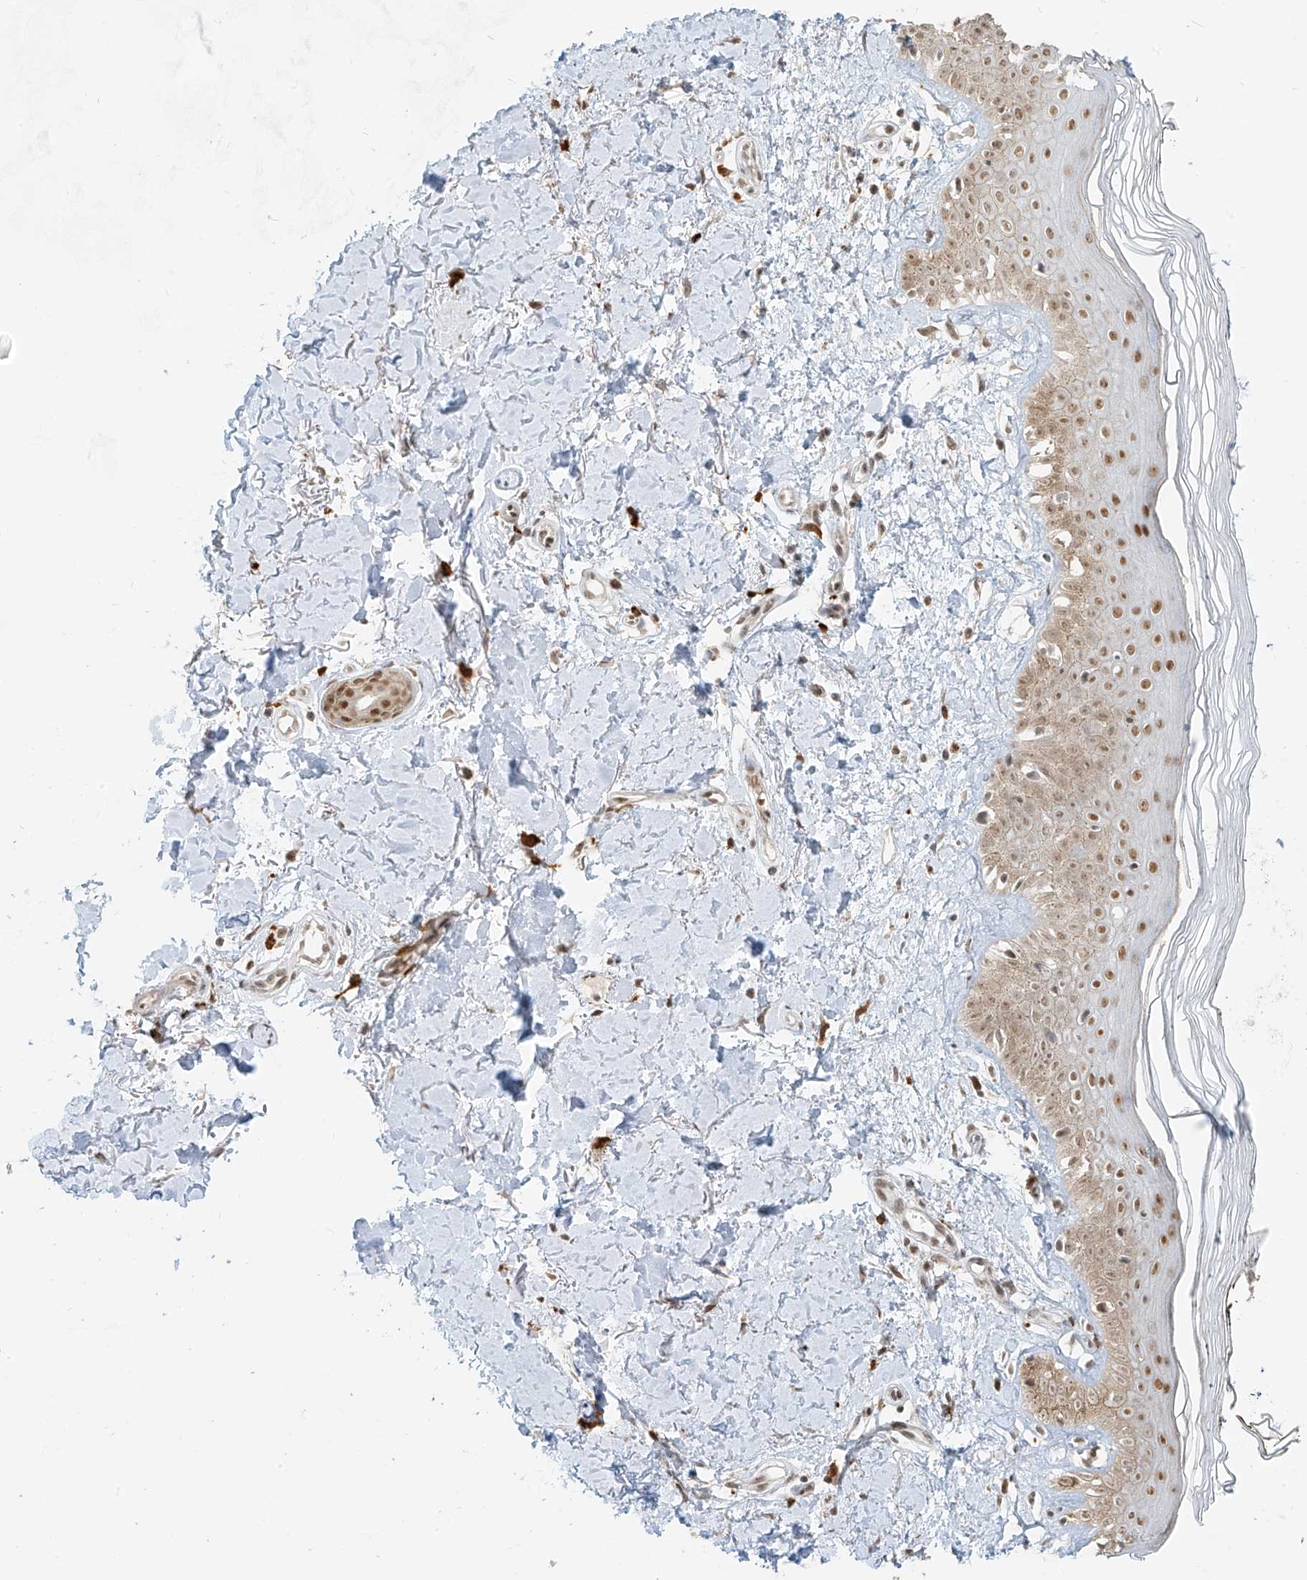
{"staining": {"intensity": "weak", "quantity": "25%-75%", "location": "cytoplasmic/membranous,nuclear"}, "tissue": "skin", "cell_type": "Fibroblasts", "image_type": "normal", "snomed": [{"axis": "morphology", "description": "Normal tissue, NOS"}, {"axis": "topography", "description": "Skin"}], "caption": "Brown immunohistochemical staining in benign skin demonstrates weak cytoplasmic/membranous,nuclear staining in about 25%-75% of fibroblasts.", "gene": "ZMYM2", "patient": {"sex": "female", "age": 64}}